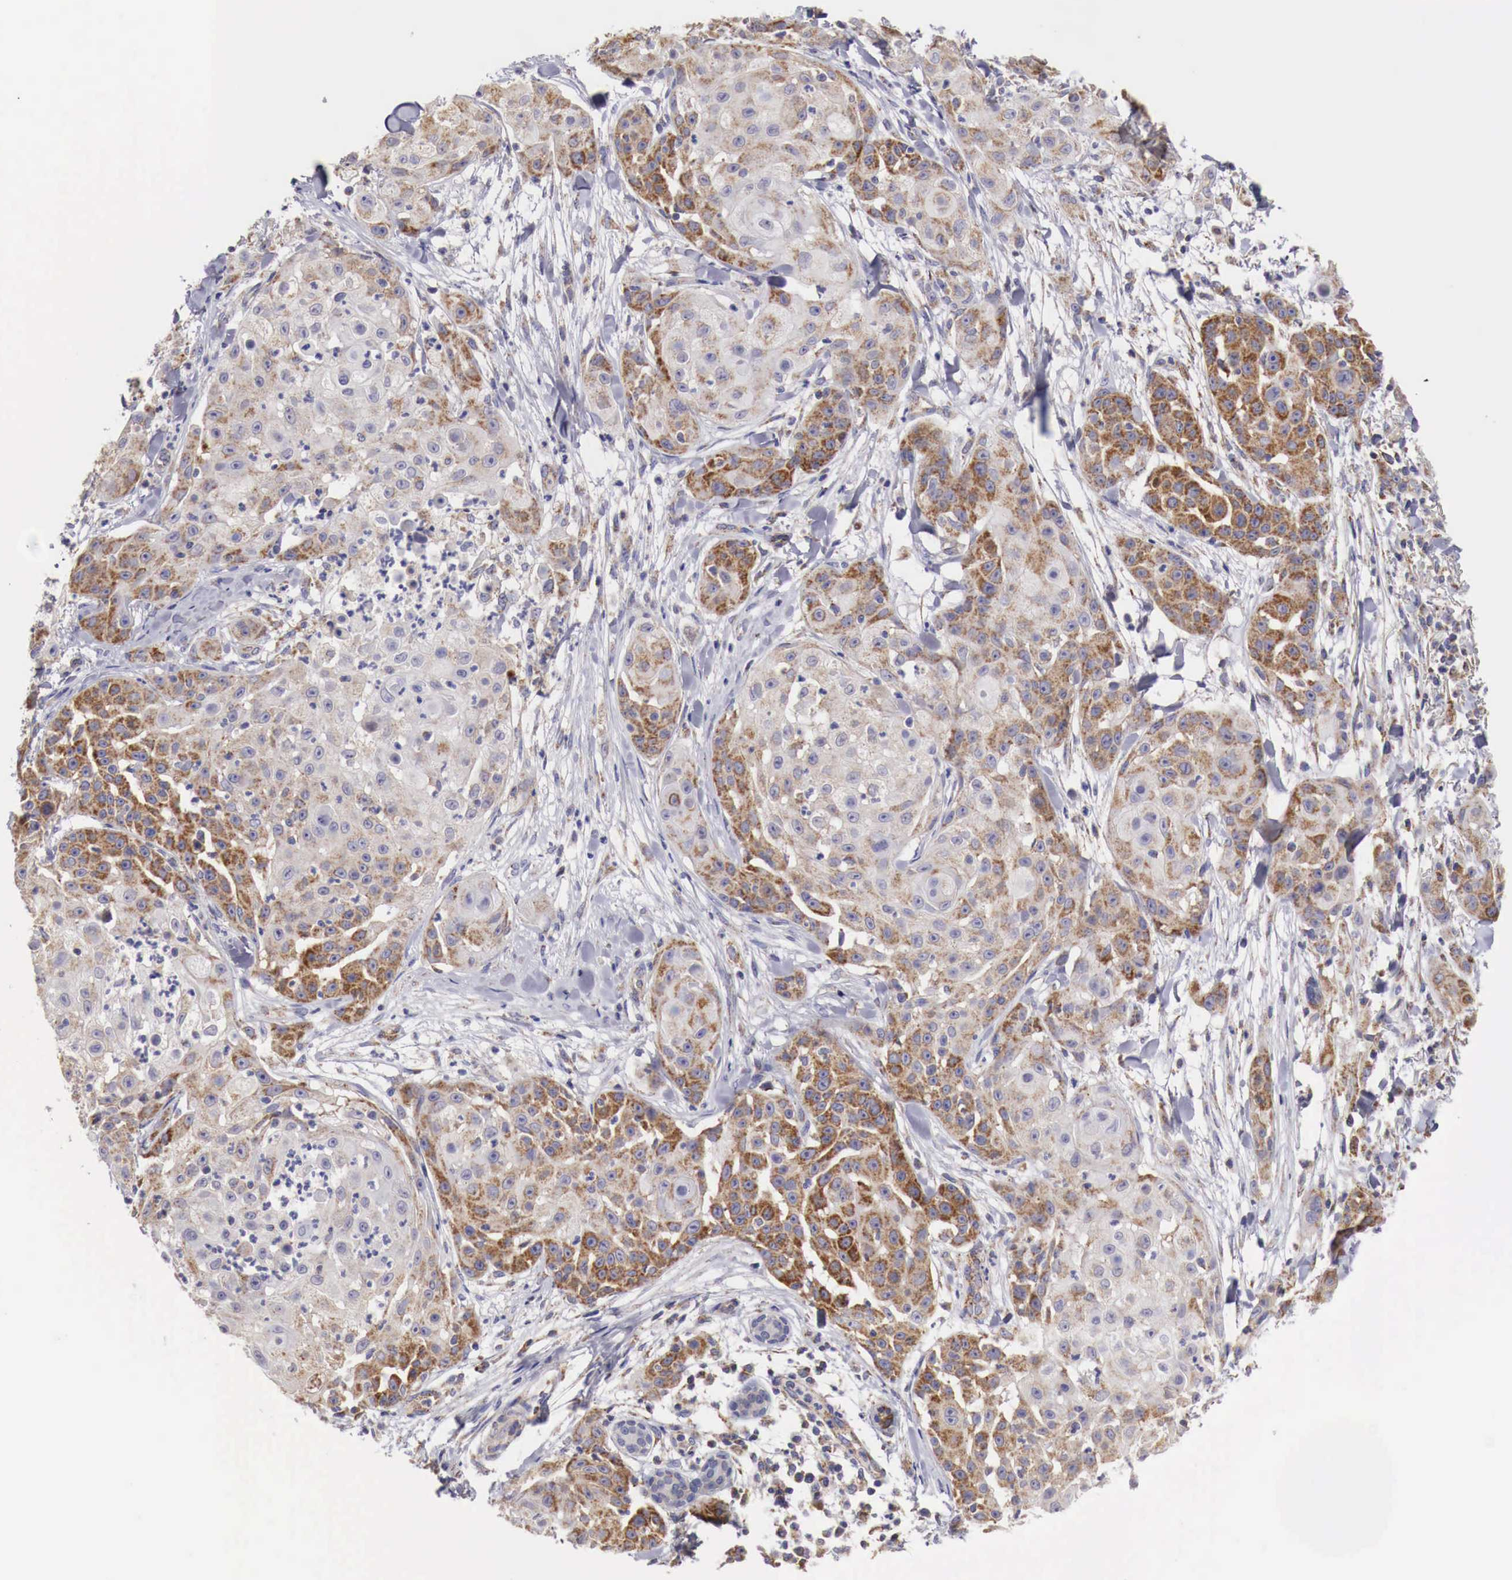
{"staining": {"intensity": "moderate", "quantity": "25%-75%", "location": "cytoplasmic/membranous"}, "tissue": "skin cancer", "cell_type": "Tumor cells", "image_type": "cancer", "snomed": [{"axis": "morphology", "description": "Squamous cell carcinoma, NOS"}, {"axis": "topography", "description": "Skin"}], "caption": "This is a photomicrograph of immunohistochemistry staining of squamous cell carcinoma (skin), which shows moderate expression in the cytoplasmic/membranous of tumor cells.", "gene": "XPNPEP3", "patient": {"sex": "female", "age": 57}}